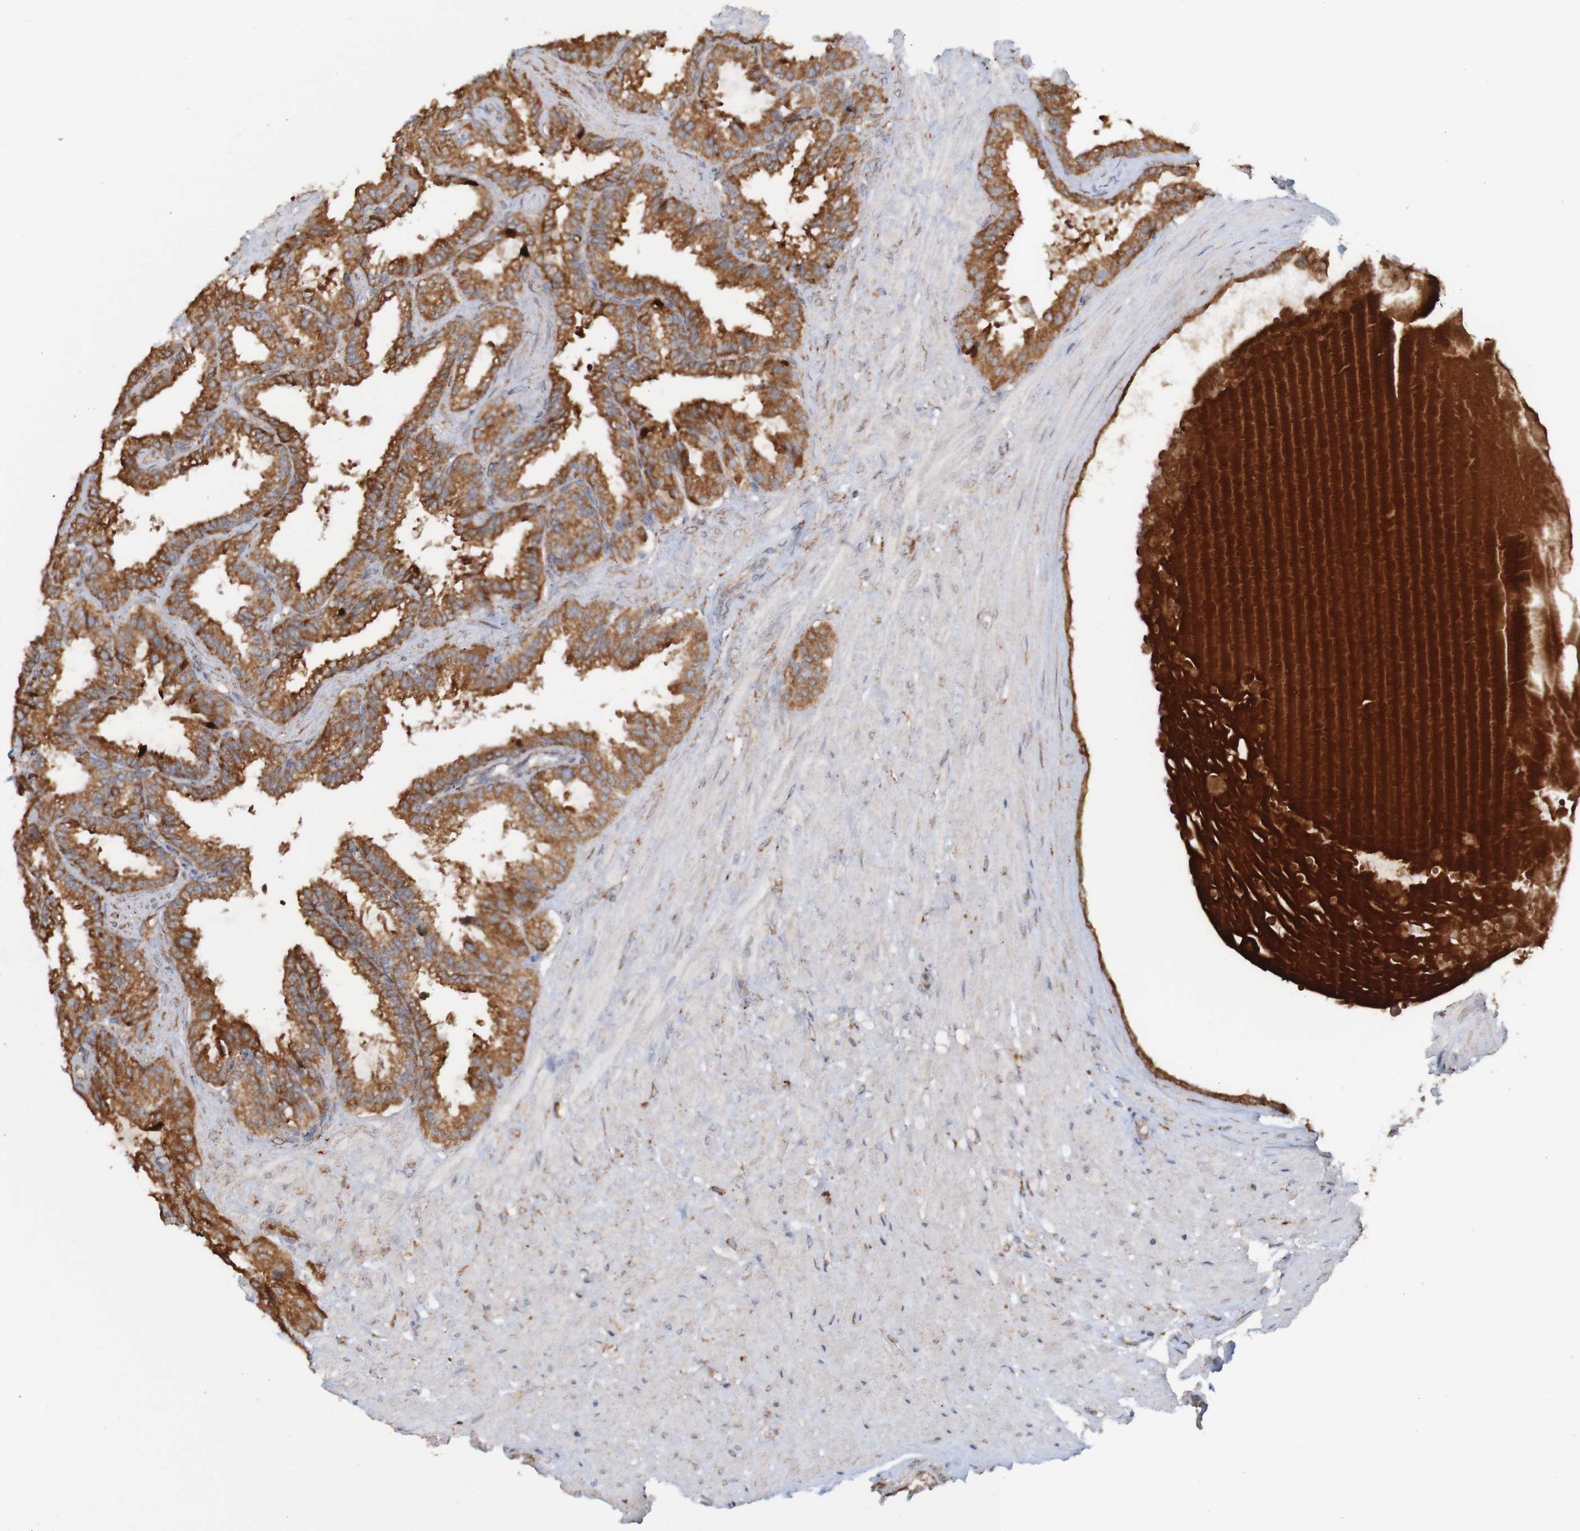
{"staining": {"intensity": "moderate", "quantity": ">75%", "location": "cytoplasmic/membranous"}, "tissue": "seminal vesicle", "cell_type": "Glandular cells", "image_type": "normal", "snomed": [{"axis": "morphology", "description": "Normal tissue, NOS"}, {"axis": "topography", "description": "Seminal veicle"}], "caption": "Approximately >75% of glandular cells in normal human seminal vesicle show moderate cytoplasmic/membranous protein staining as visualized by brown immunohistochemical staining.", "gene": "PDIA3", "patient": {"sex": "male", "age": 46}}